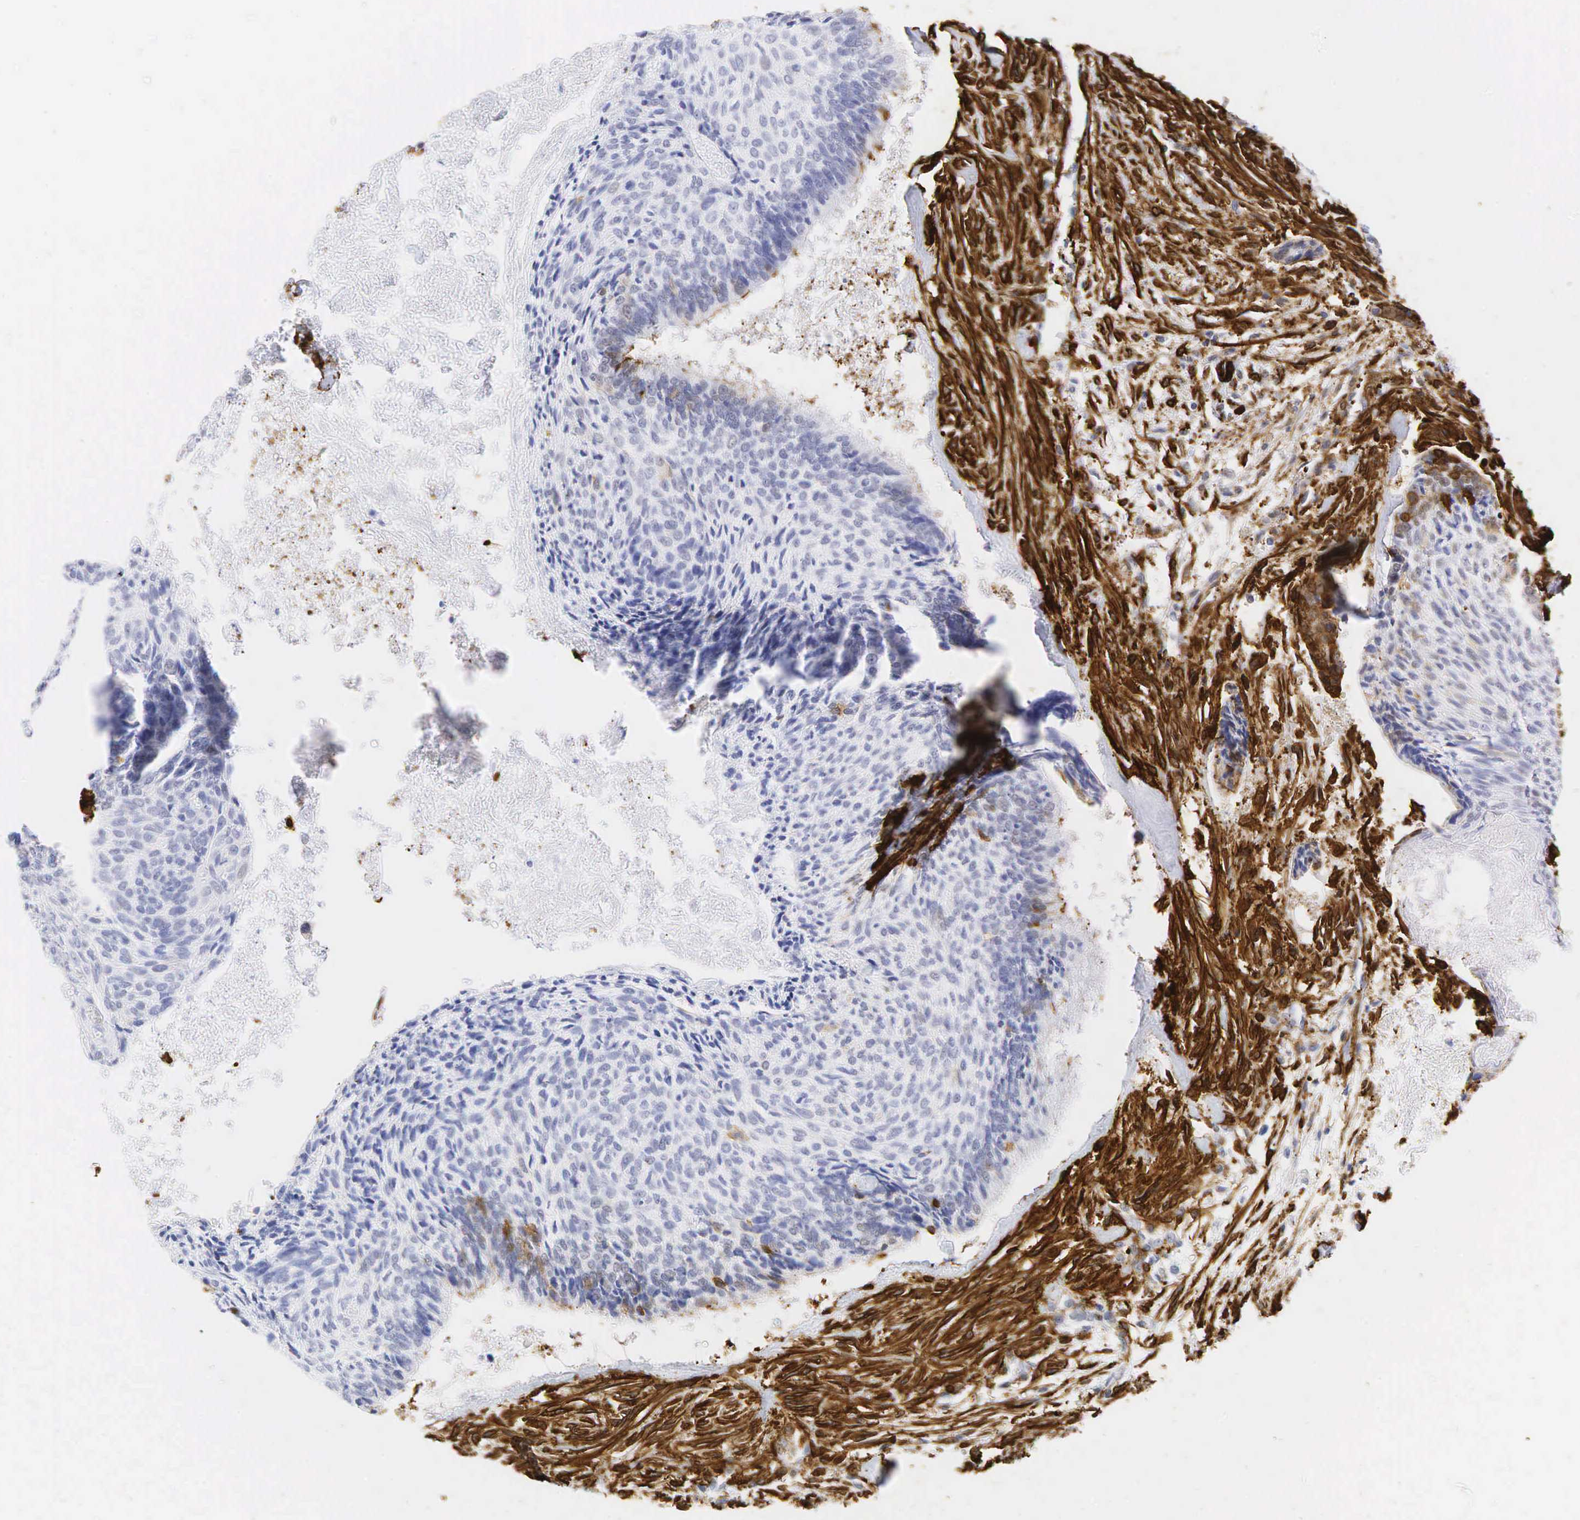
{"staining": {"intensity": "negative", "quantity": "none", "location": "none"}, "tissue": "head and neck cancer", "cell_type": "Tumor cells", "image_type": "cancer", "snomed": [{"axis": "morphology", "description": "Squamous cell carcinoma, NOS"}, {"axis": "topography", "description": "Salivary gland"}, {"axis": "topography", "description": "Head-Neck"}], "caption": "Immunohistochemical staining of head and neck squamous cell carcinoma exhibits no significant positivity in tumor cells. The staining is performed using DAB brown chromogen with nuclei counter-stained in using hematoxylin.", "gene": "ACTA2", "patient": {"sex": "male", "age": 70}}